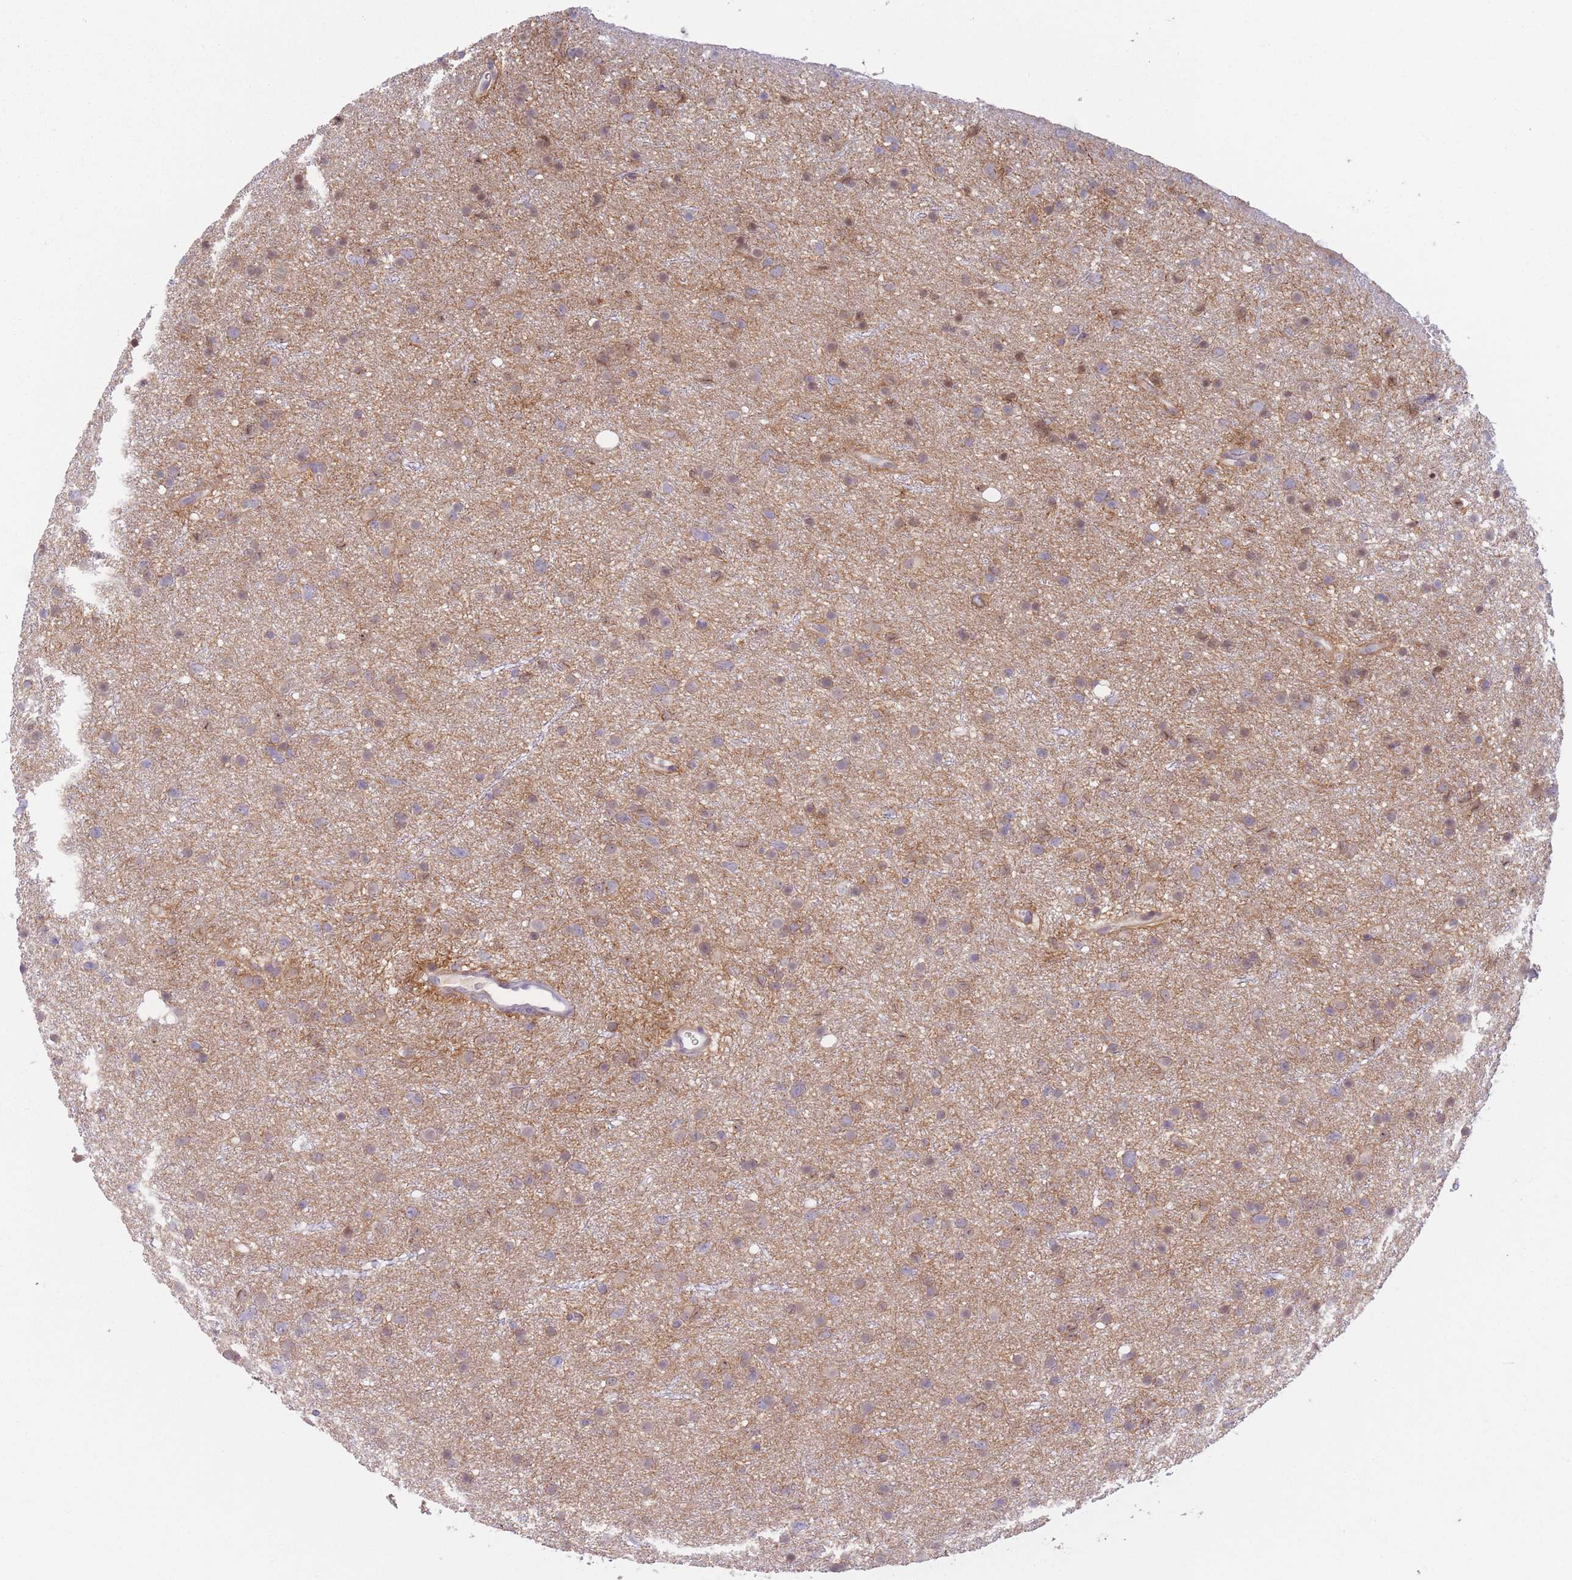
{"staining": {"intensity": "moderate", "quantity": "25%-75%", "location": "cytoplasmic/membranous"}, "tissue": "glioma", "cell_type": "Tumor cells", "image_type": "cancer", "snomed": [{"axis": "morphology", "description": "Glioma, malignant, Low grade"}, {"axis": "topography", "description": "Cerebral cortex"}], "caption": "The micrograph shows immunohistochemical staining of glioma. There is moderate cytoplasmic/membranous staining is appreciated in about 25%-75% of tumor cells.", "gene": "ZNF439", "patient": {"sex": "female", "age": 39}}